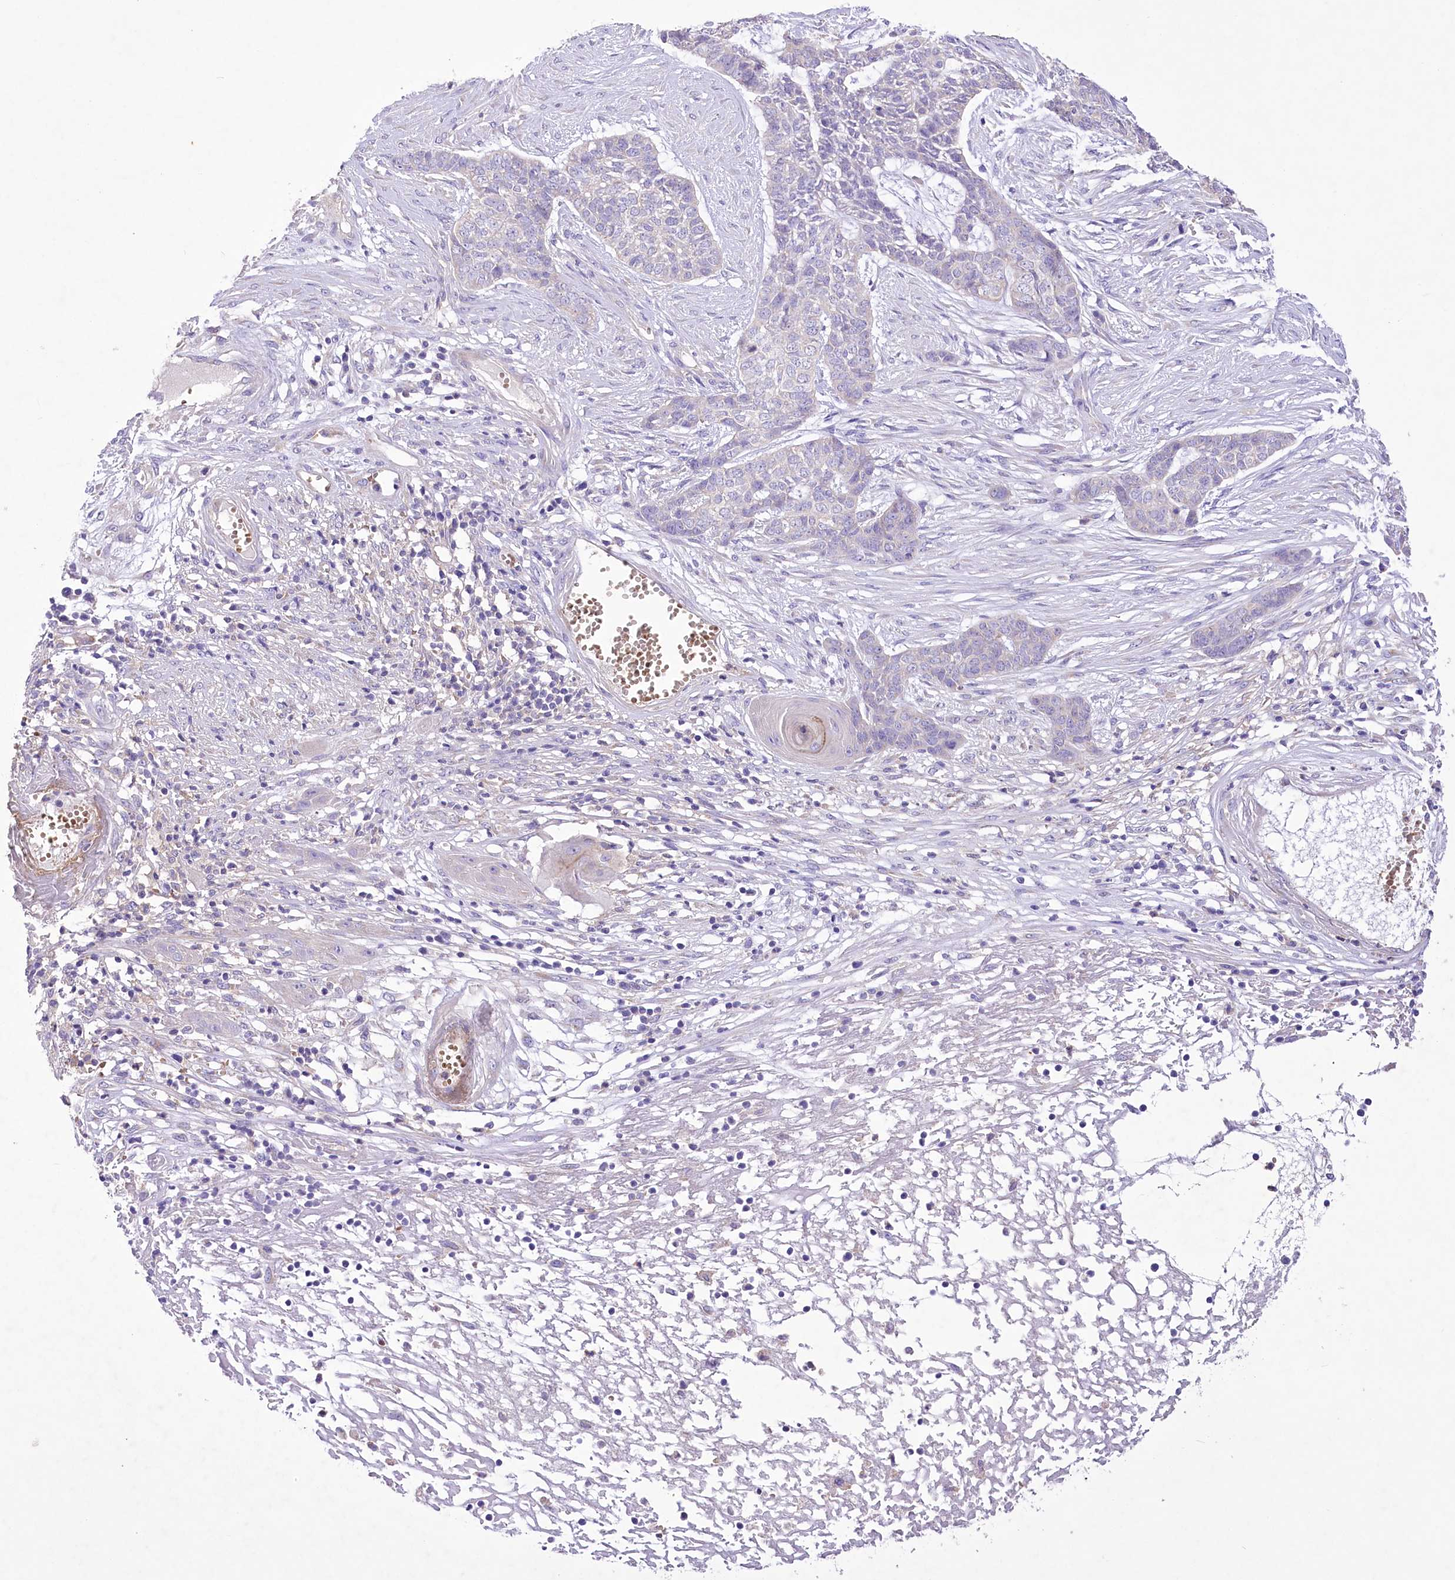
{"staining": {"intensity": "negative", "quantity": "none", "location": "none"}, "tissue": "skin cancer", "cell_type": "Tumor cells", "image_type": "cancer", "snomed": [{"axis": "morphology", "description": "Basal cell carcinoma"}, {"axis": "topography", "description": "Skin"}], "caption": "This is an IHC image of human skin basal cell carcinoma. There is no positivity in tumor cells.", "gene": "PRSS53", "patient": {"sex": "female", "age": 64}}